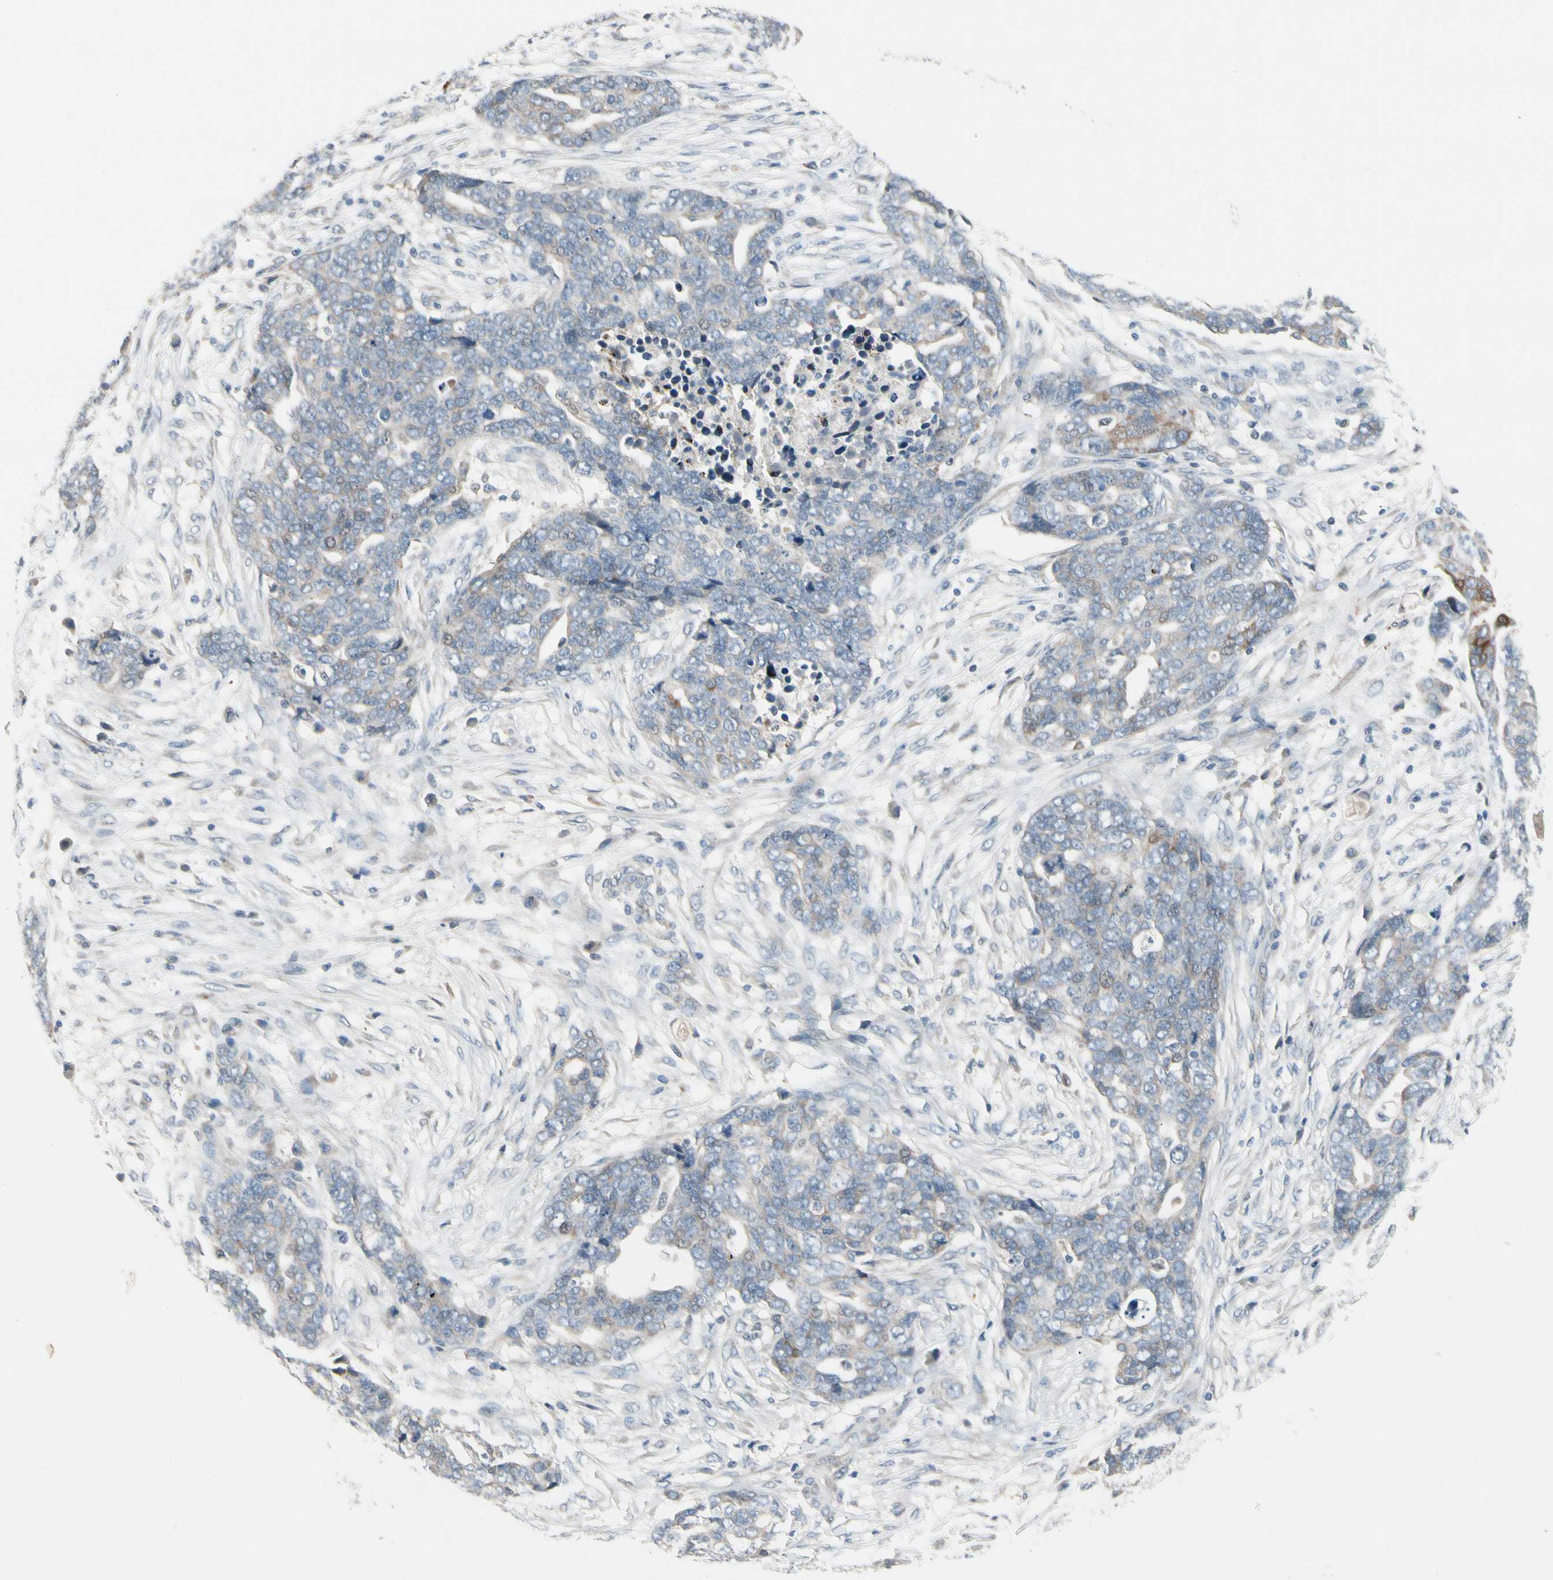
{"staining": {"intensity": "weak", "quantity": "25%-75%", "location": "cytoplasmic/membranous"}, "tissue": "ovarian cancer", "cell_type": "Tumor cells", "image_type": "cancer", "snomed": [{"axis": "morphology", "description": "Normal tissue, NOS"}, {"axis": "morphology", "description": "Cystadenocarcinoma, serous, NOS"}, {"axis": "topography", "description": "Fallopian tube"}, {"axis": "topography", "description": "Ovary"}], "caption": "Protein expression analysis of human ovarian cancer (serous cystadenocarcinoma) reveals weak cytoplasmic/membranous expression in approximately 25%-75% of tumor cells.", "gene": "PIP5K1B", "patient": {"sex": "female", "age": 56}}